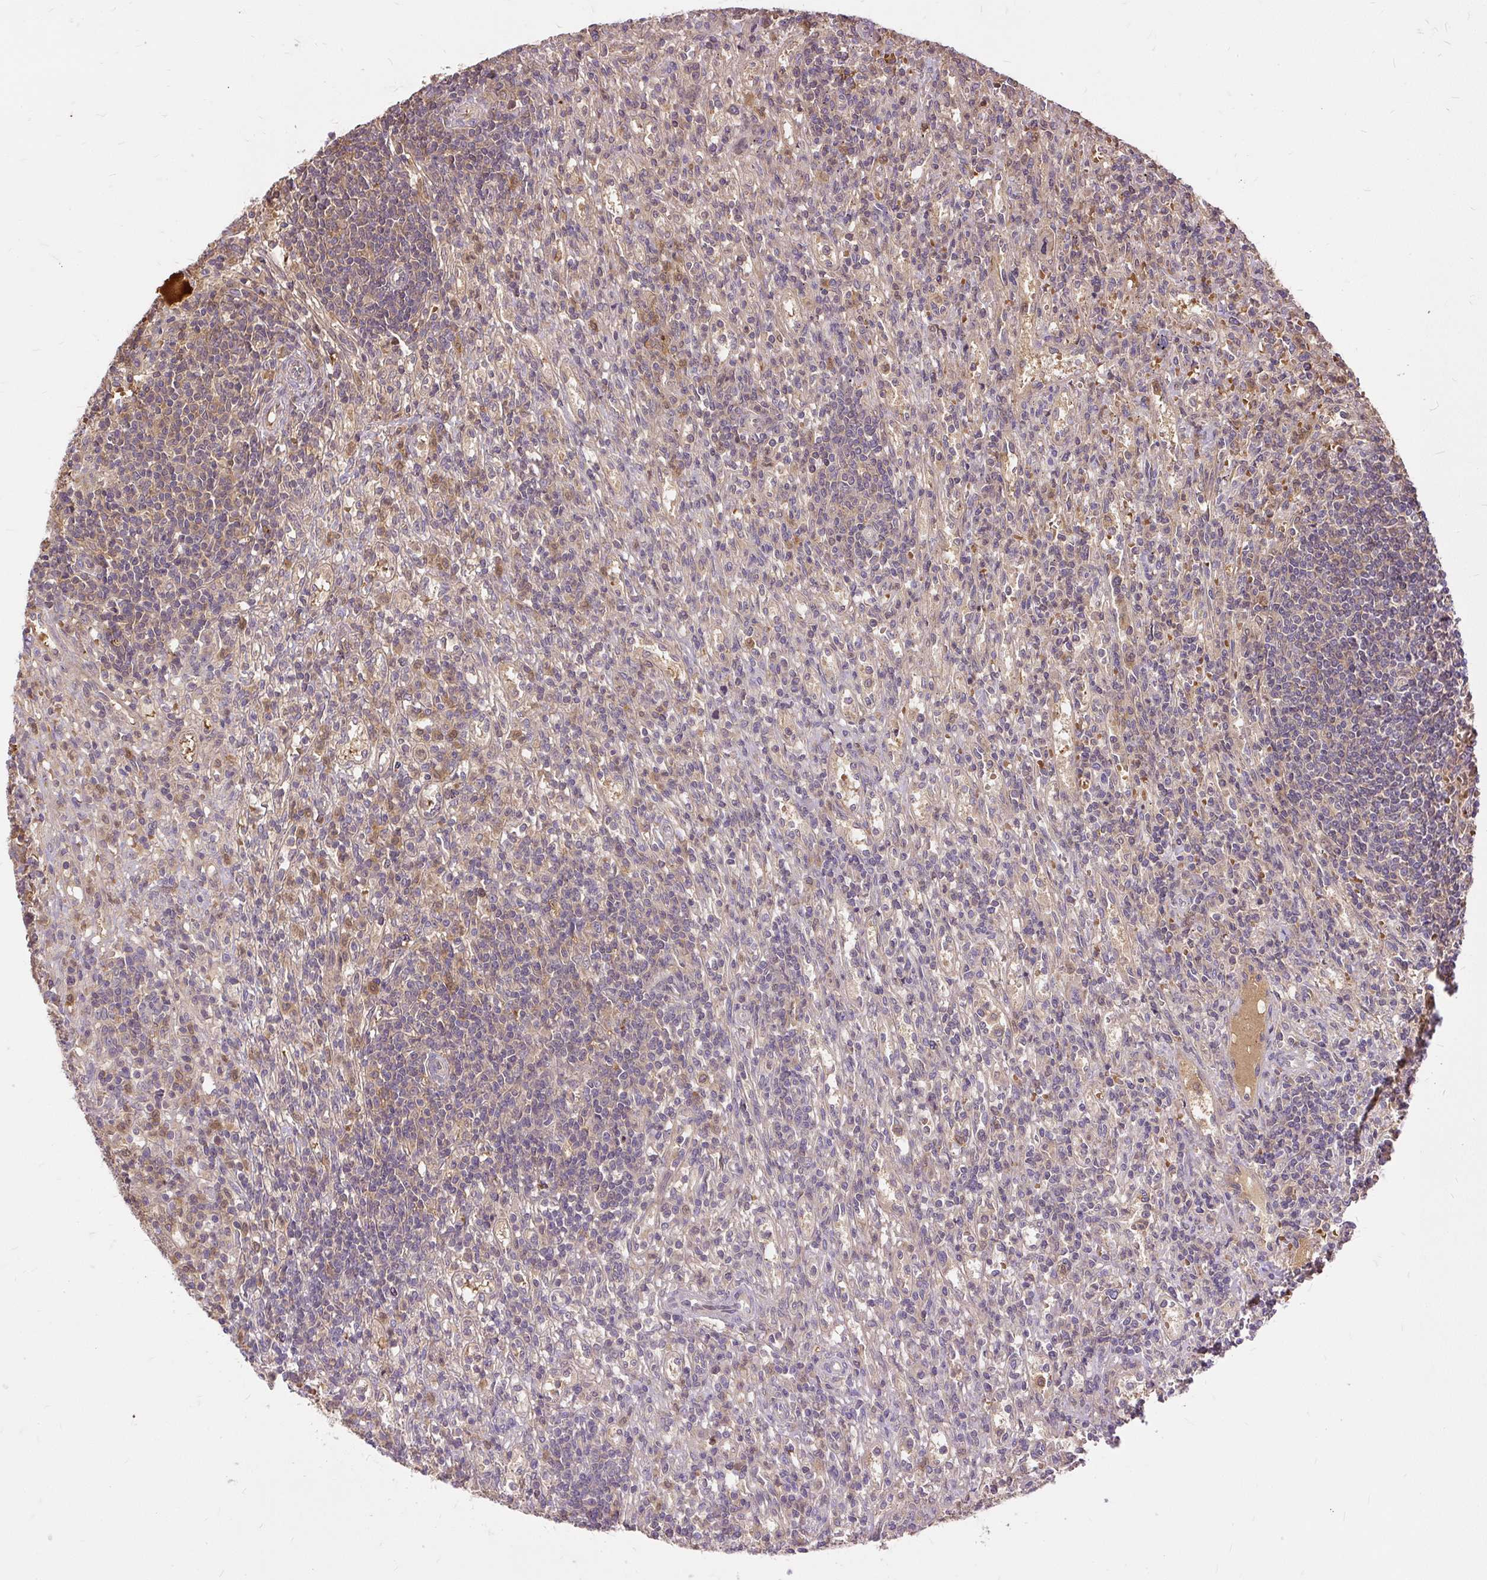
{"staining": {"intensity": "weak", "quantity": "<25%", "location": "cytoplasmic/membranous"}, "tissue": "lymphoma", "cell_type": "Tumor cells", "image_type": "cancer", "snomed": [{"axis": "morphology", "description": "Malignant lymphoma, non-Hodgkin's type, Low grade"}, {"axis": "topography", "description": "Spleen"}], "caption": "There is no significant staining in tumor cells of low-grade malignant lymphoma, non-Hodgkin's type.", "gene": "AP5S1", "patient": {"sex": "male", "age": 76}}